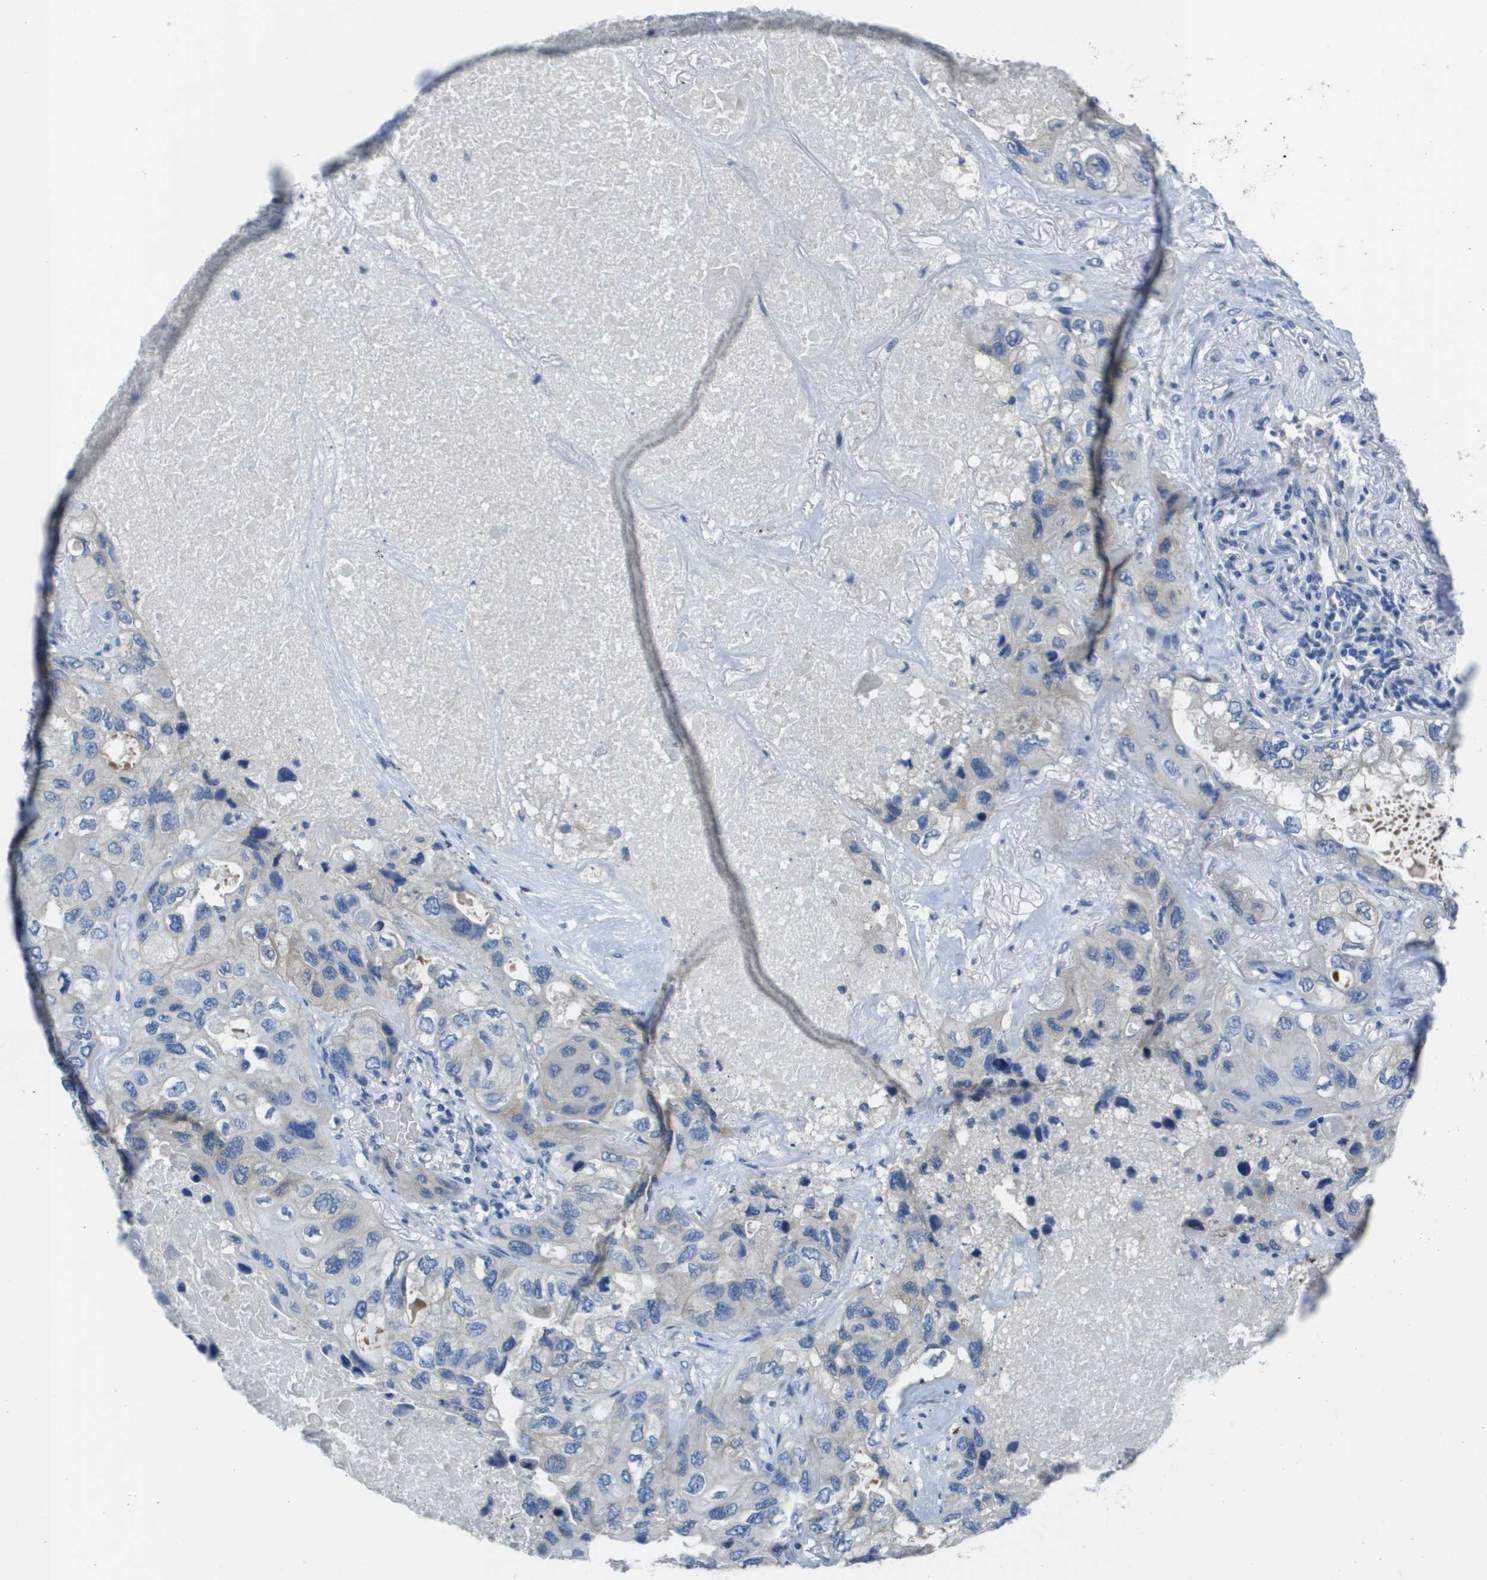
{"staining": {"intensity": "negative", "quantity": "none", "location": "none"}, "tissue": "lung cancer", "cell_type": "Tumor cells", "image_type": "cancer", "snomed": [{"axis": "morphology", "description": "Squamous cell carcinoma, NOS"}, {"axis": "topography", "description": "Lung"}], "caption": "Immunohistochemistry image of neoplastic tissue: lung cancer (squamous cell carcinoma) stained with DAB reveals no significant protein positivity in tumor cells.", "gene": "NCS1", "patient": {"sex": "female", "age": 73}}